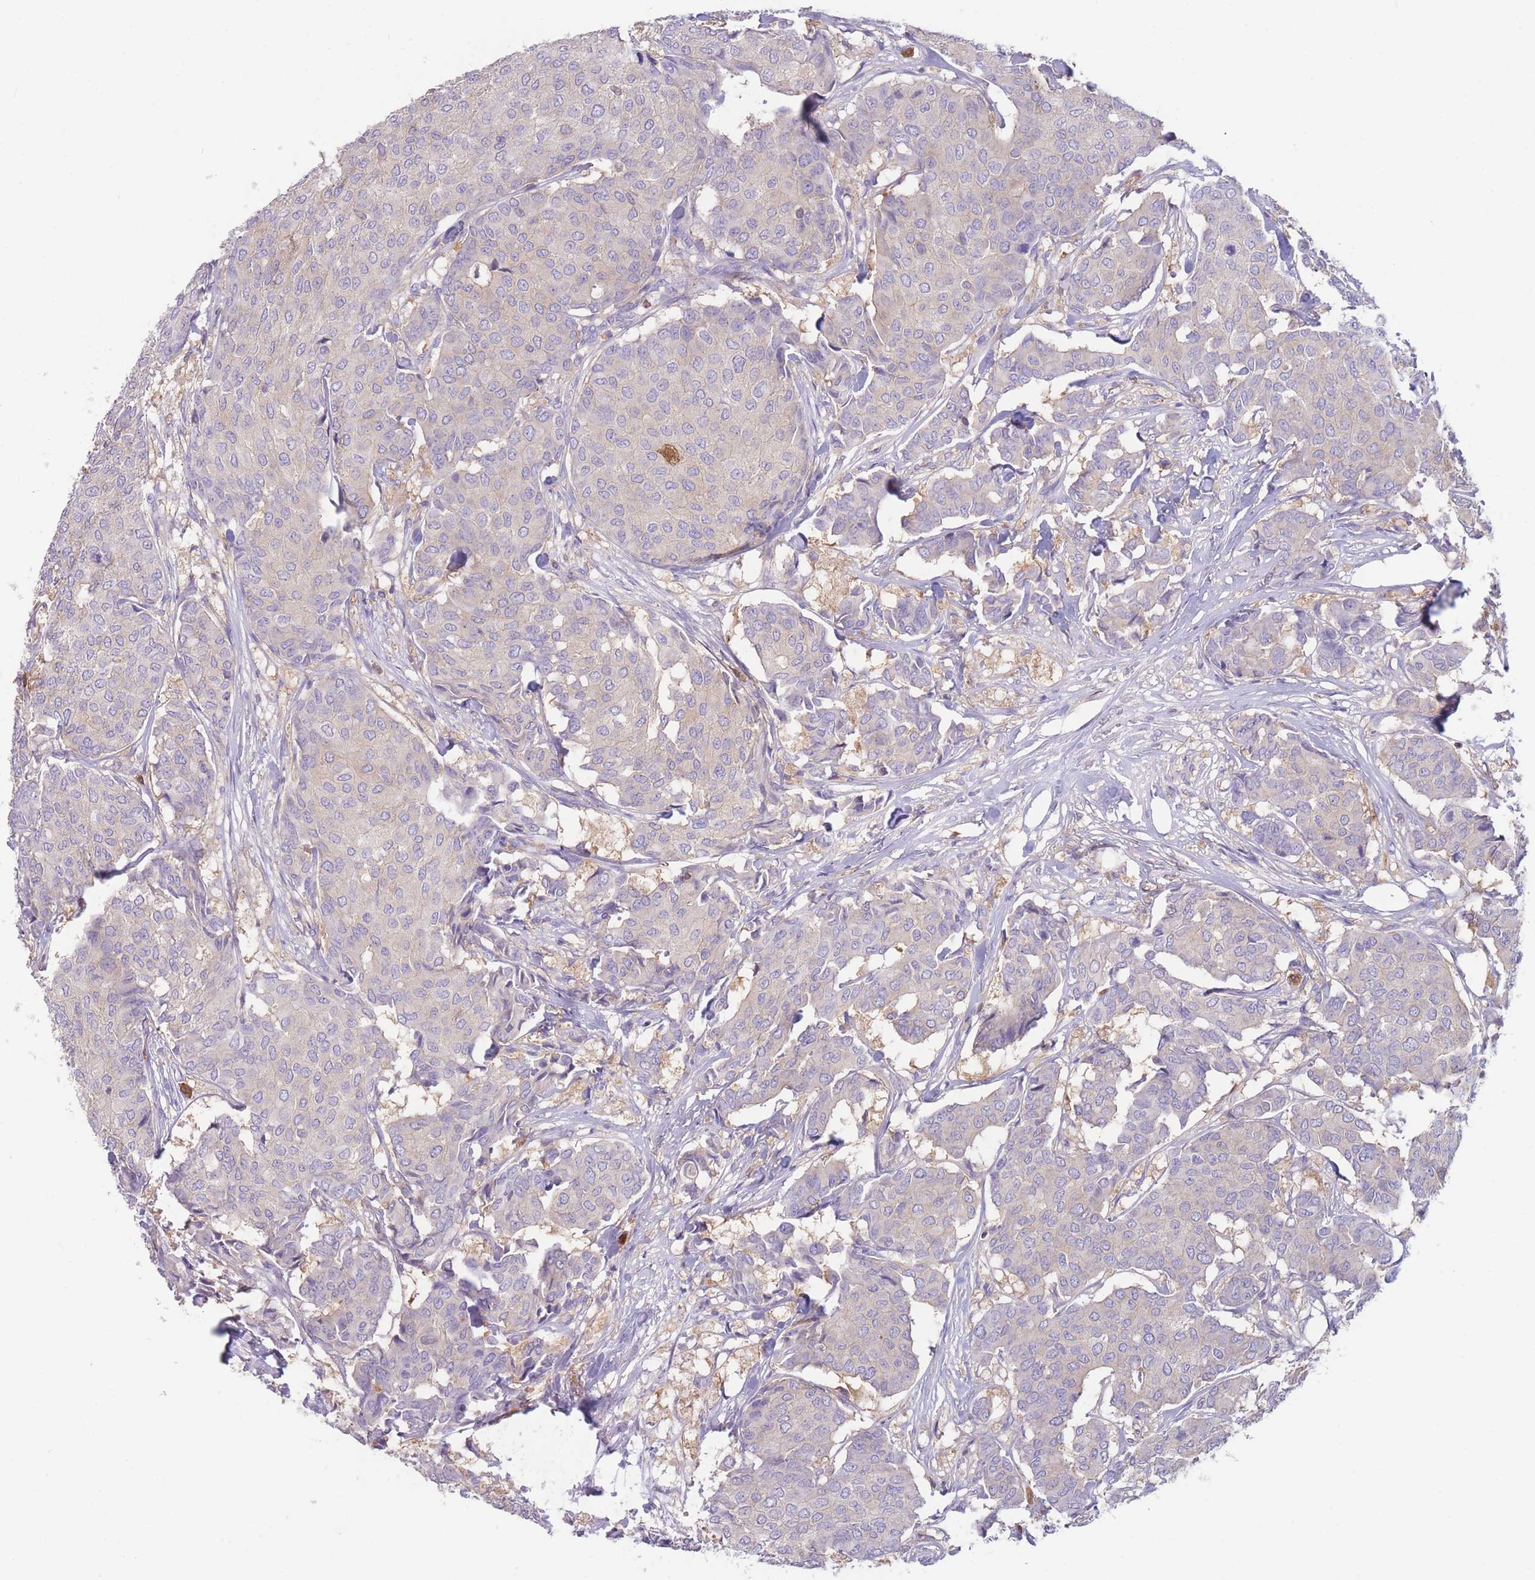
{"staining": {"intensity": "negative", "quantity": "none", "location": "none"}, "tissue": "breast cancer", "cell_type": "Tumor cells", "image_type": "cancer", "snomed": [{"axis": "morphology", "description": "Duct carcinoma"}, {"axis": "topography", "description": "Breast"}], "caption": "Immunohistochemistry (IHC) photomicrograph of human breast cancer stained for a protein (brown), which exhibits no staining in tumor cells.", "gene": "ST3GAL4", "patient": {"sex": "female", "age": 75}}